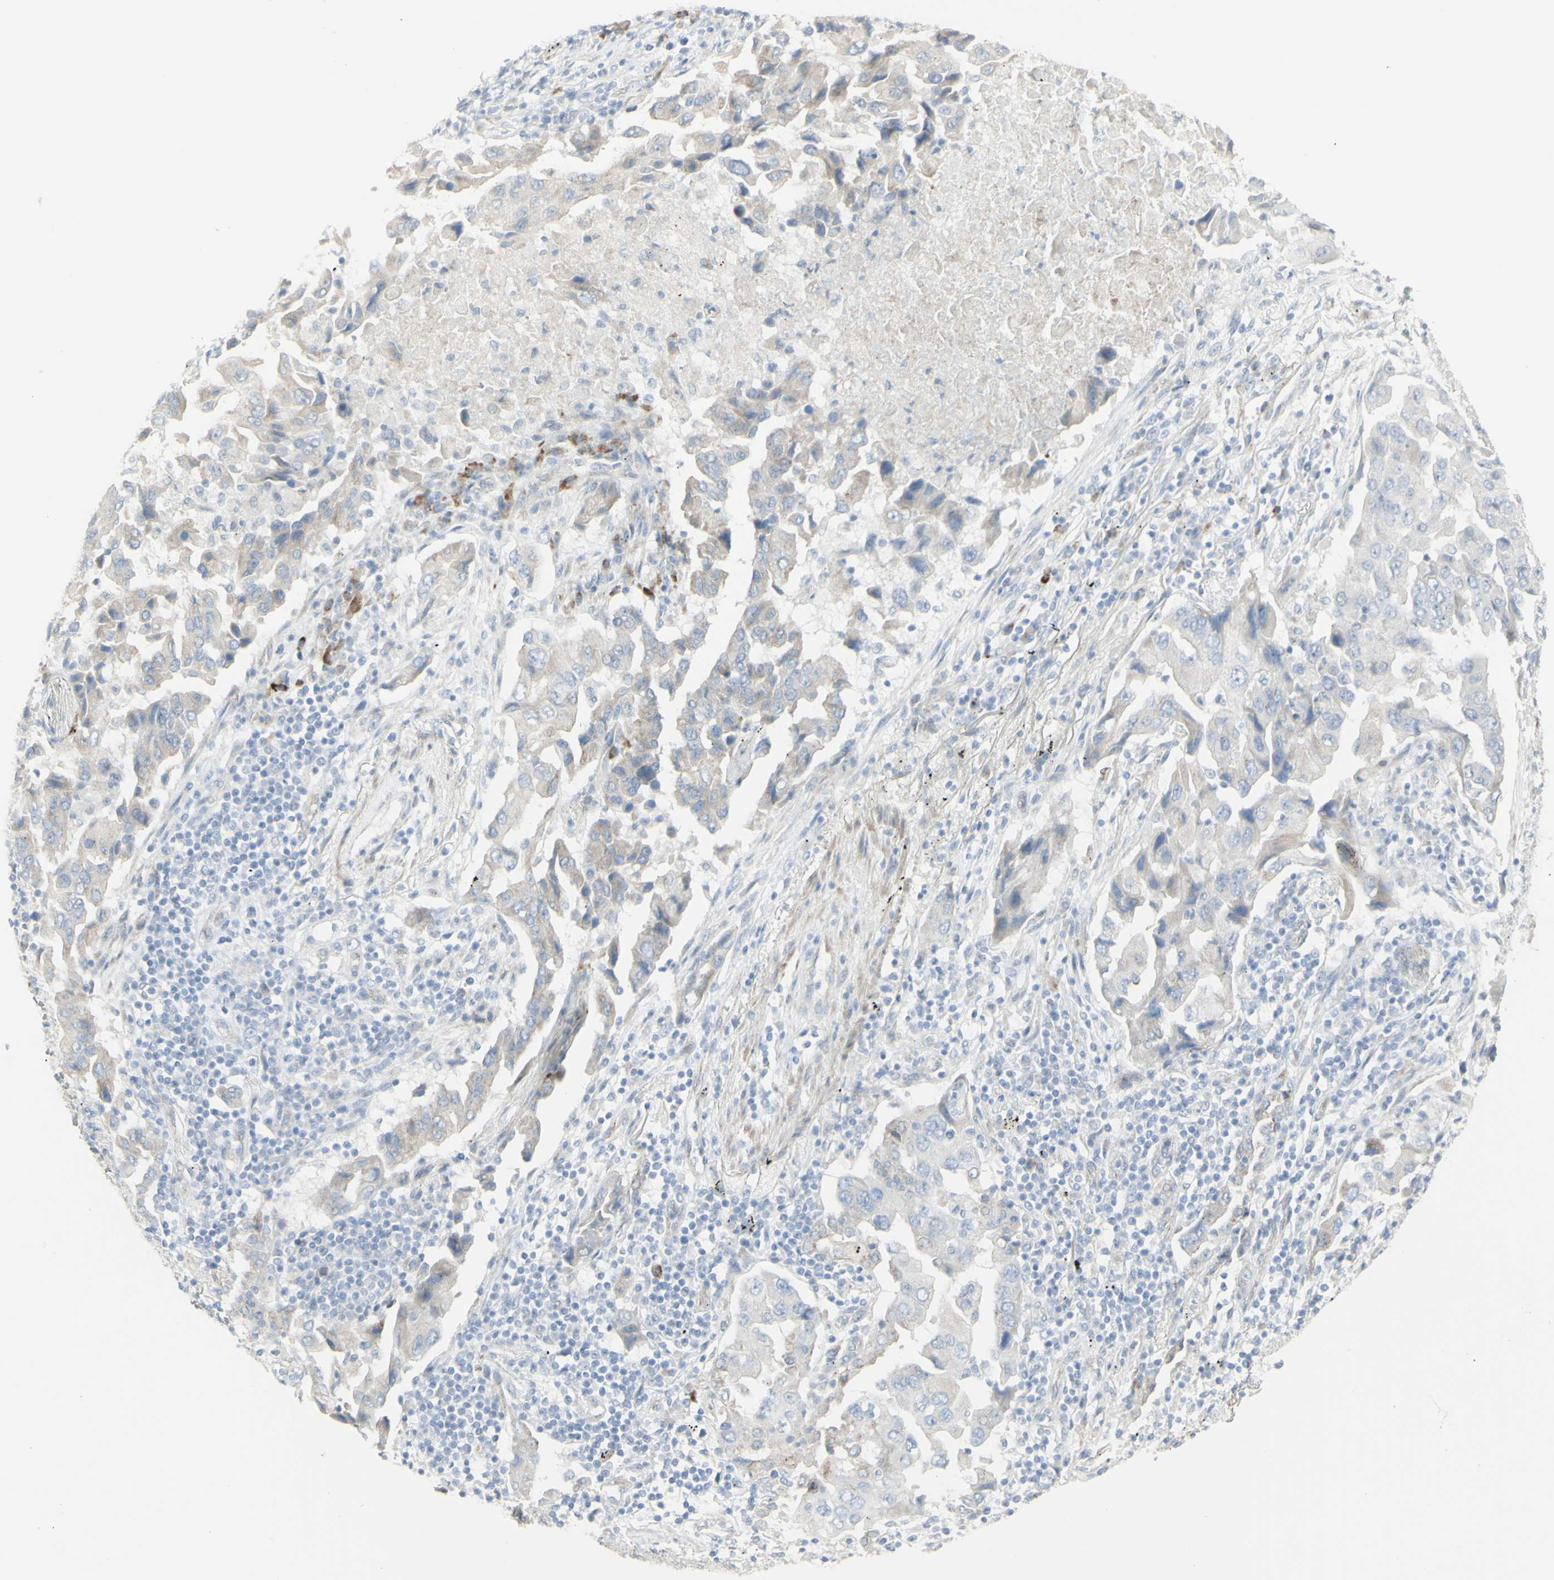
{"staining": {"intensity": "weak", "quantity": "<25%", "location": "cytoplasmic/membranous"}, "tissue": "lung cancer", "cell_type": "Tumor cells", "image_type": "cancer", "snomed": [{"axis": "morphology", "description": "Adenocarcinoma, NOS"}, {"axis": "topography", "description": "Lung"}], "caption": "High power microscopy photomicrograph of an immunohistochemistry (IHC) image of lung cancer, revealing no significant positivity in tumor cells.", "gene": "NDST4", "patient": {"sex": "female", "age": 65}}